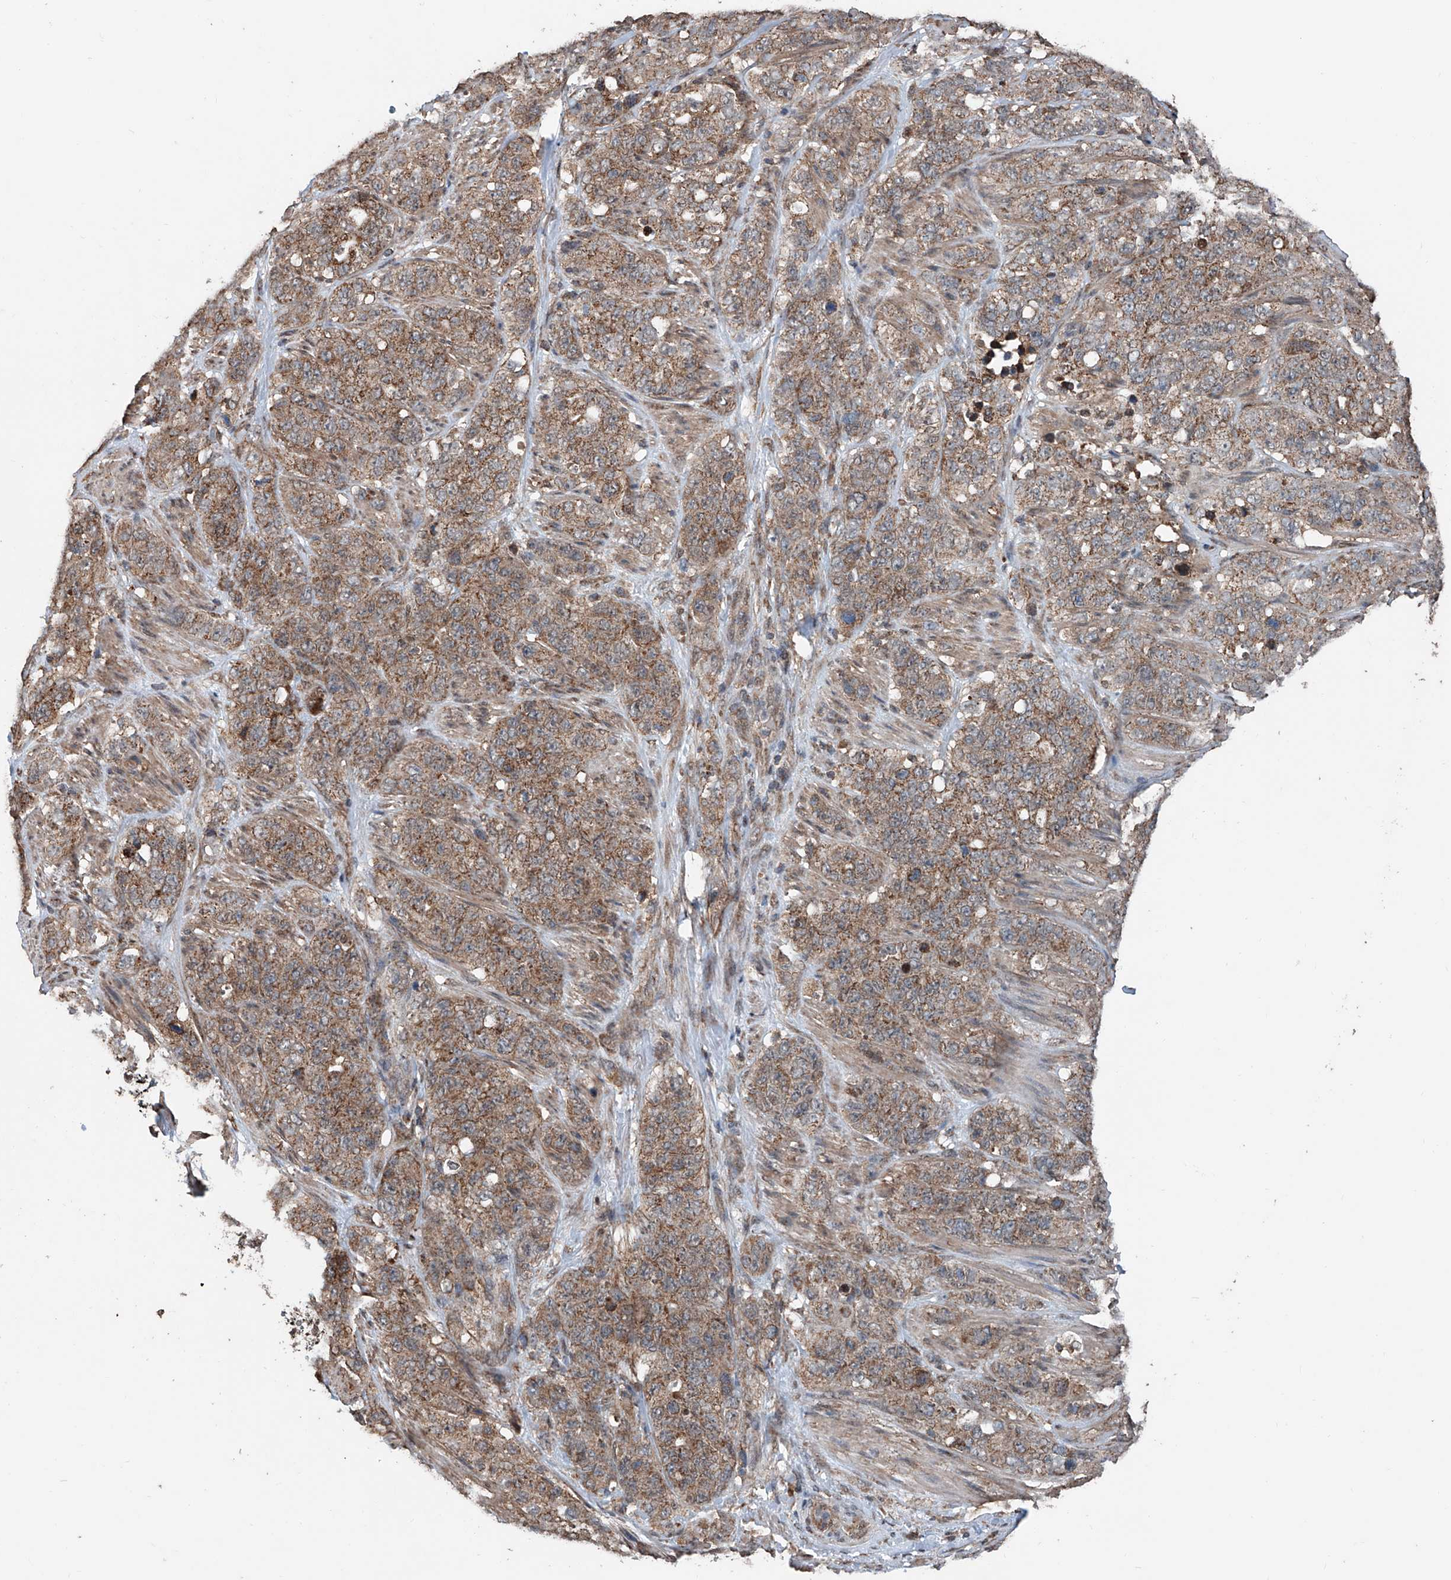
{"staining": {"intensity": "moderate", "quantity": ">75%", "location": "cytoplasmic/membranous"}, "tissue": "stomach cancer", "cell_type": "Tumor cells", "image_type": "cancer", "snomed": [{"axis": "morphology", "description": "Adenocarcinoma, NOS"}, {"axis": "topography", "description": "Stomach"}], "caption": "Protein staining of stomach adenocarcinoma tissue reveals moderate cytoplasmic/membranous expression in about >75% of tumor cells. (DAB (3,3'-diaminobenzidine) IHC, brown staining for protein, blue staining for nuclei).", "gene": "ZNF445", "patient": {"sex": "male", "age": 48}}